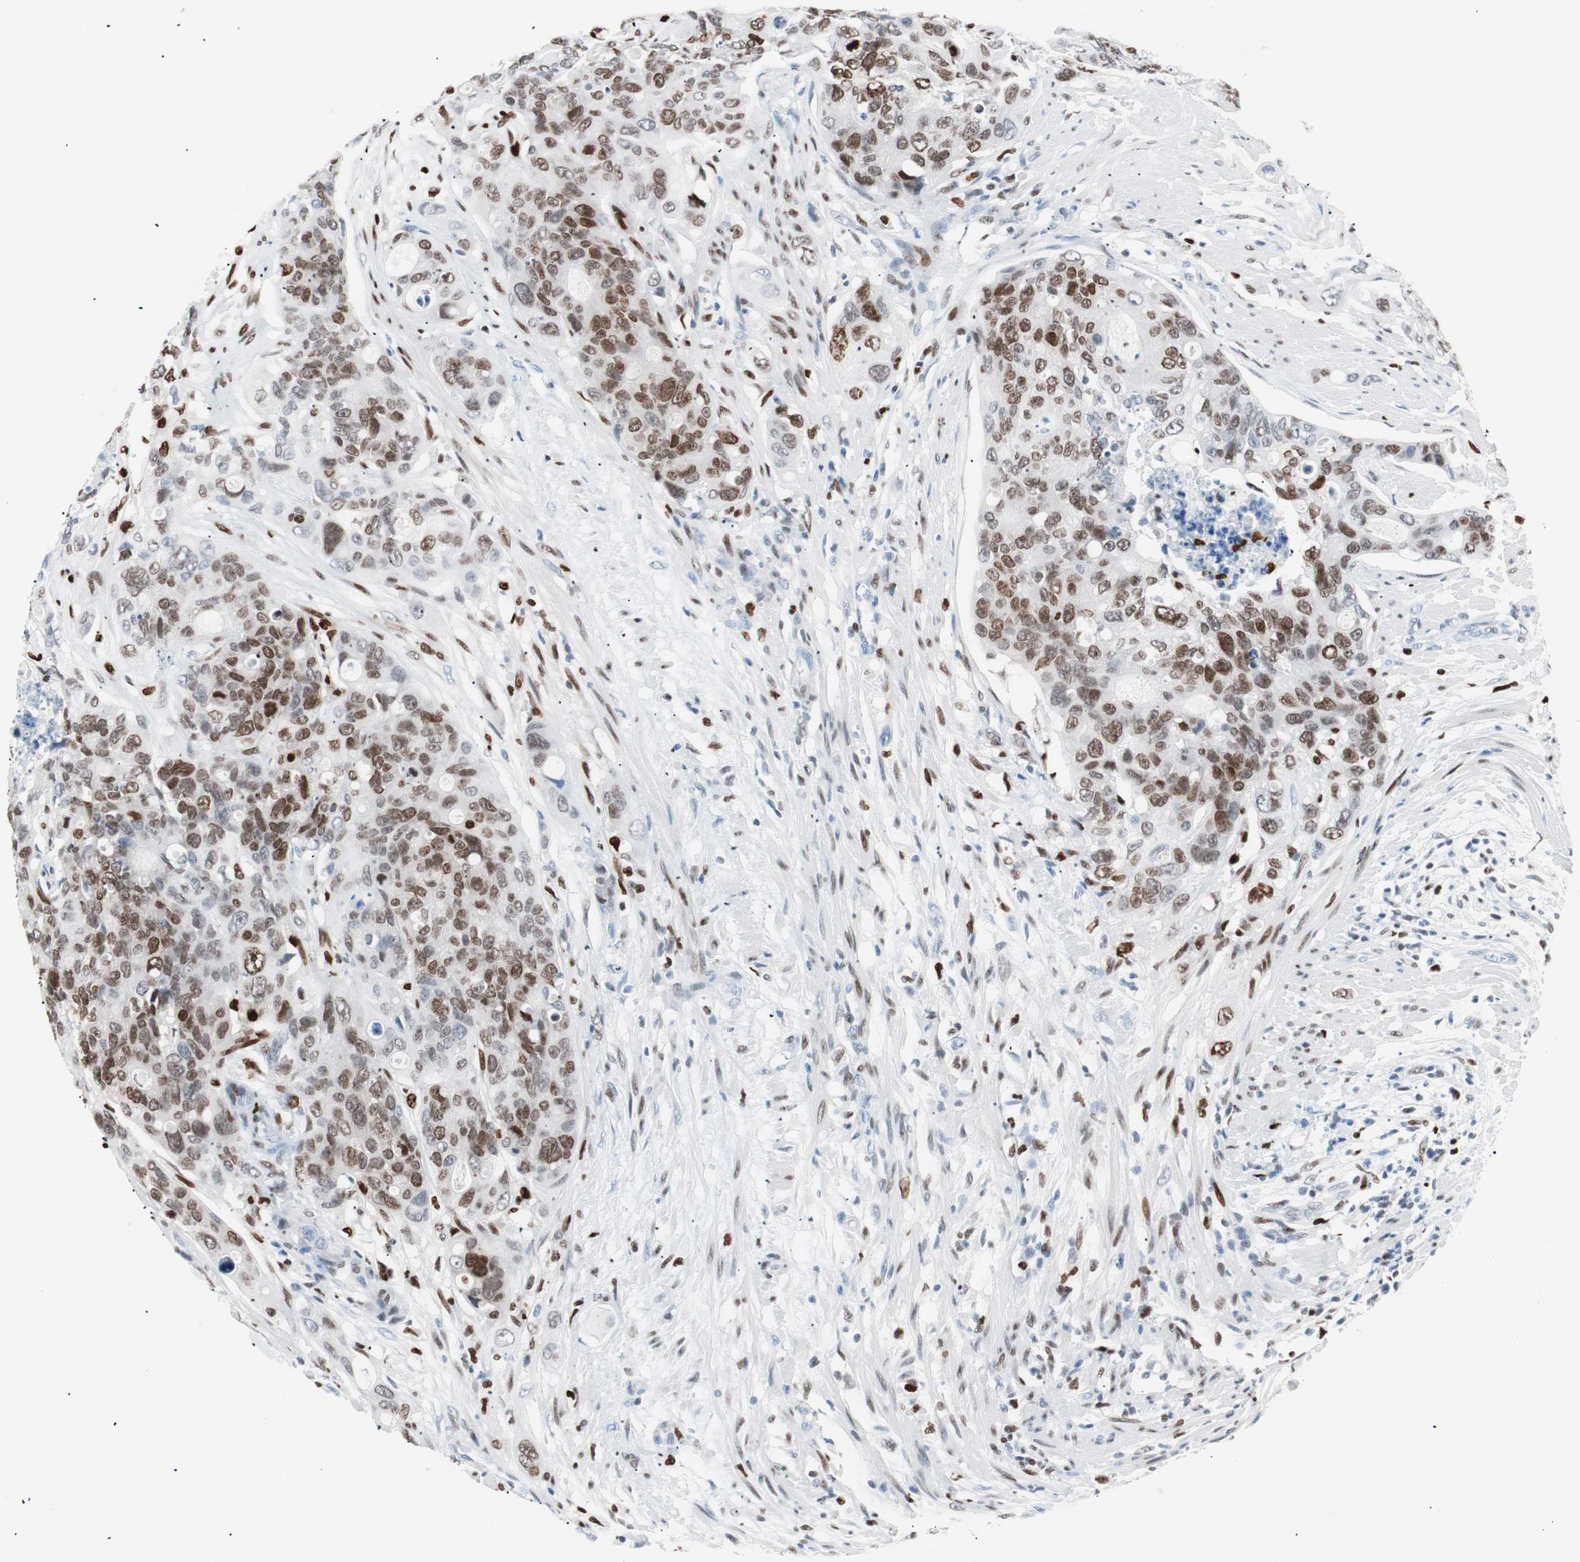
{"staining": {"intensity": "moderate", "quantity": ">75%", "location": "nuclear"}, "tissue": "colorectal cancer", "cell_type": "Tumor cells", "image_type": "cancer", "snomed": [{"axis": "morphology", "description": "Adenocarcinoma, NOS"}, {"axis": "topography", "description": "Colon"}], "caption": "Human colorectal adenocarcinoma stained with a brown dye exhibits moderate nuclear positive expression in approximately >75% of tumor cells.", "gene": "CEBPB", "patient": {"sex": "female", "age": 57}}